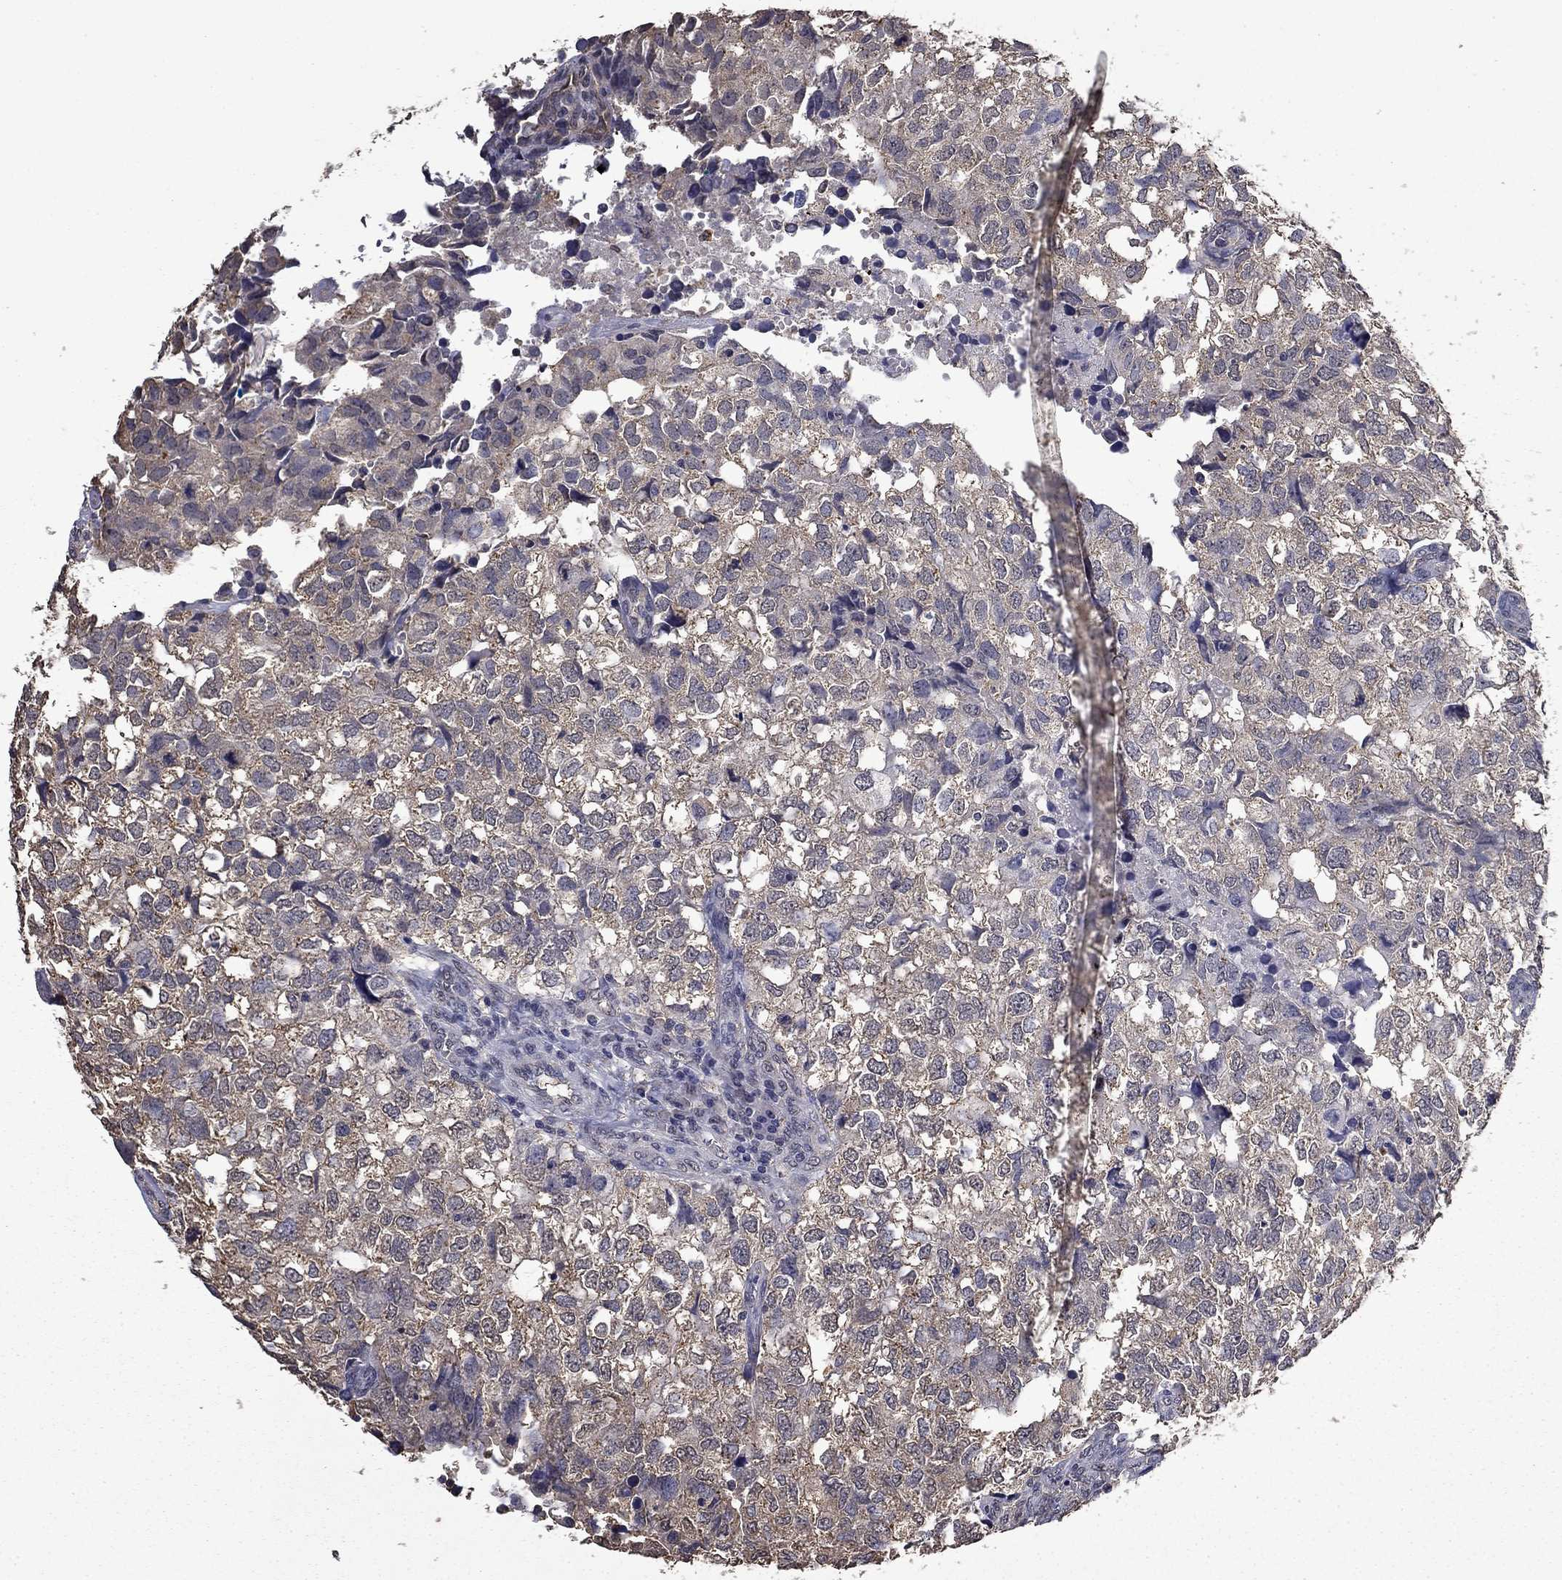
{"staining": {"intensity": "negative", "quantity": "none", "location": "none"}, "tissue": "breast cancer", "cell_type": "Tumor cells", "image_type": "cancer", "snomed": [{"axis": "morphology", "description": "Duct carcinoma"}, {"axis": "topography", "description": "Breast"}], "caption": "Immunohistochemistry (IHC) histopathology image of human breast infiltrating ductal carcinoma stained for a protein (brown), which shows no positivity in tumor cells.", "gene": "MFAP3L", "patient": {"sex": "female", "age": 30}}